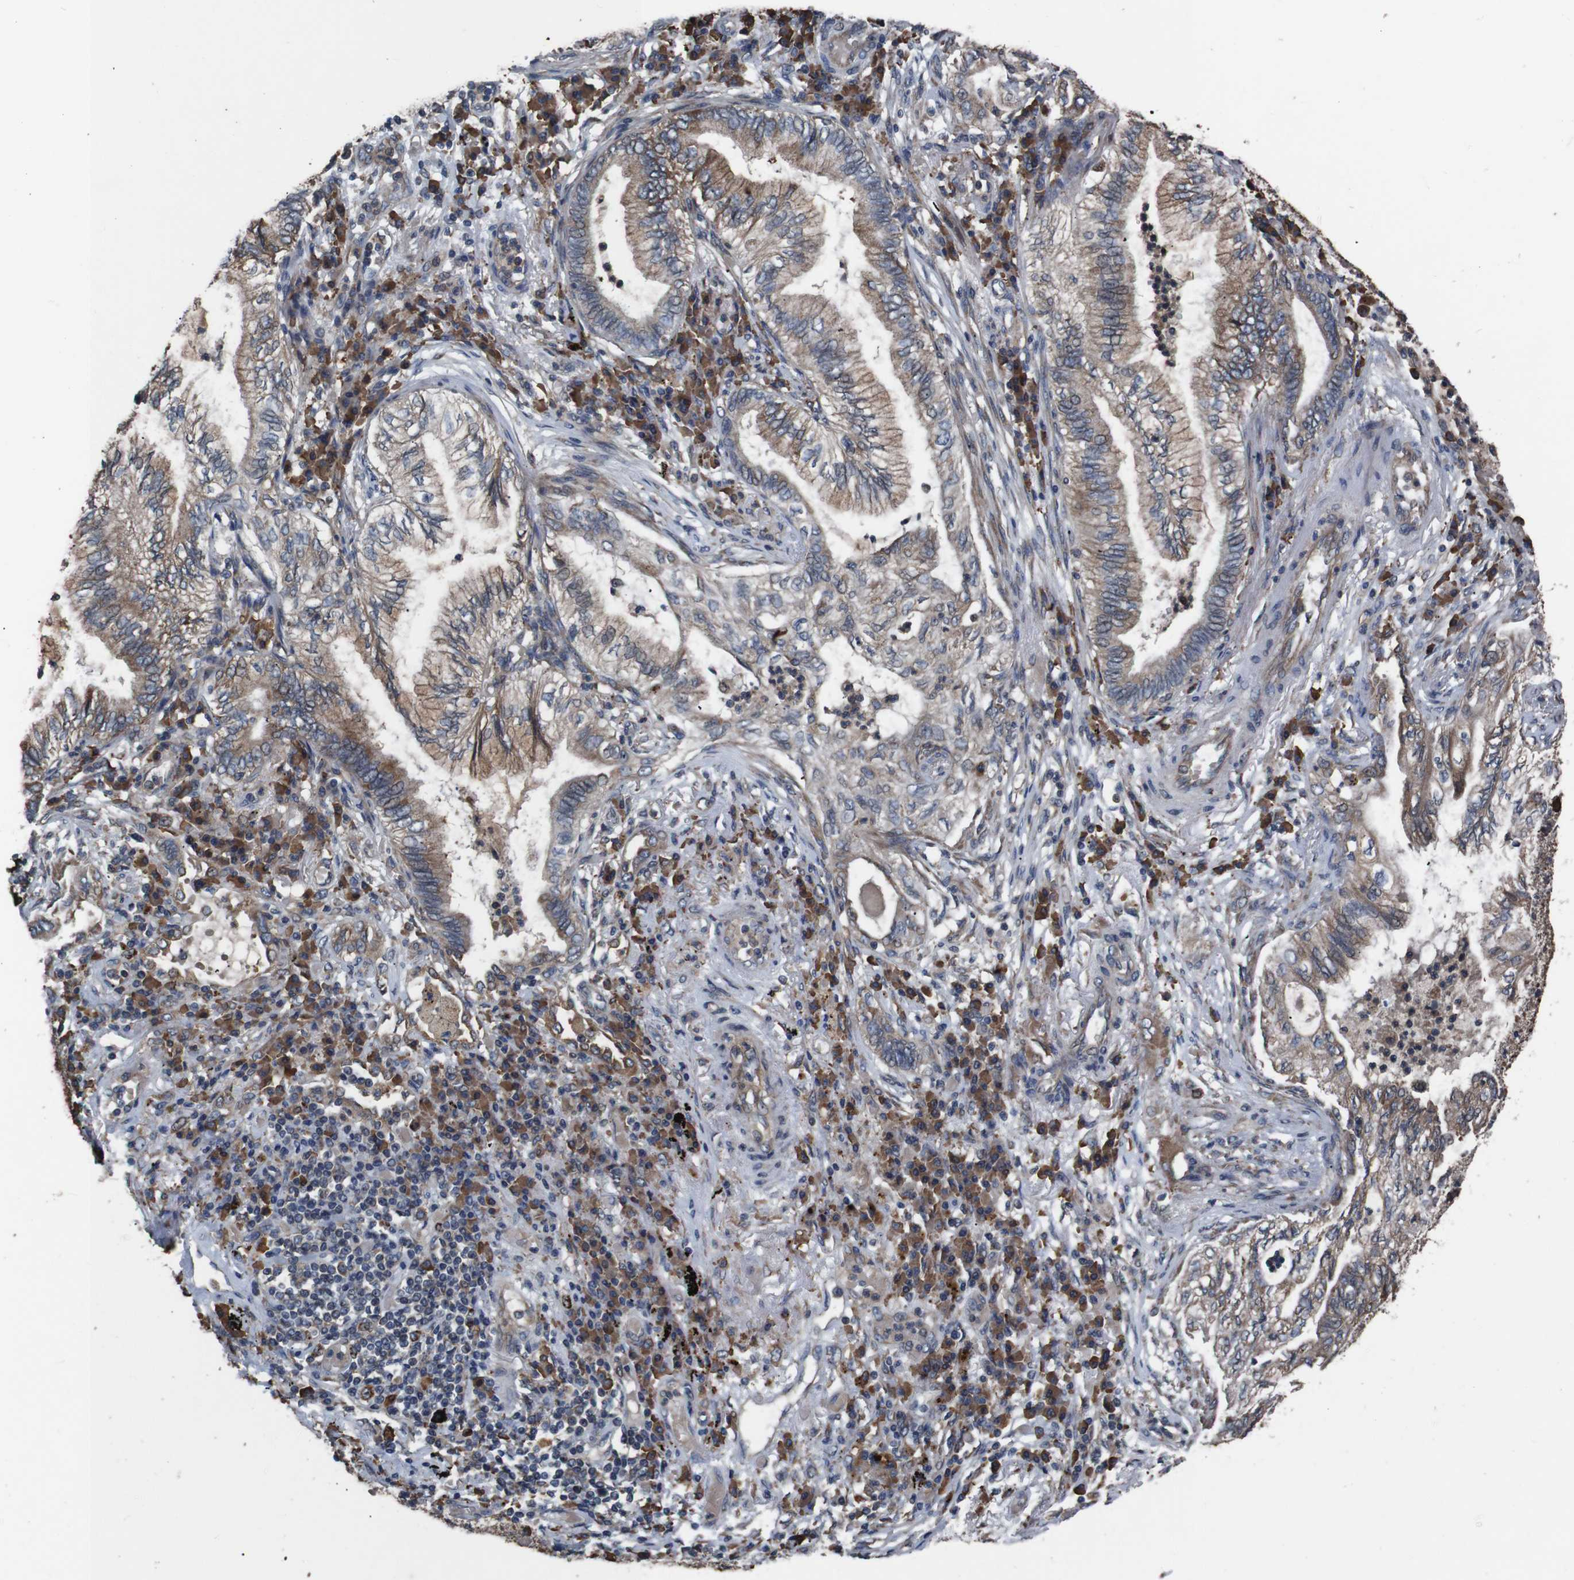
{"staining": {"intensity": "moderate", "quantity": ">75%", "location": "cytoplasmic/membranous"}, "tissue": "lung cancer", "cell_type": "Tumor cells", "image_type": "cancer", "snomed": [{"axis": "morphology", "description": "Normal tissue, NOS"}, {"axis": "morphology", "description": "Adenocarcinoma, NOS"}, {"axis": "topography", "description": "Bronchus"}, {"axis": "topography", "description": "Lung"}], "caption": "Immunohistochemical staining of human lung cancer (adenocarcinoma) demonstrates moderate cytoplasmic/membranous protein staining in about >75% of tumor cells. (DAB = brown stain, brightfield microscopy at high magnification).", "gene": "SIGMAR1", "patient": {"sex": "female", "age": 70}}